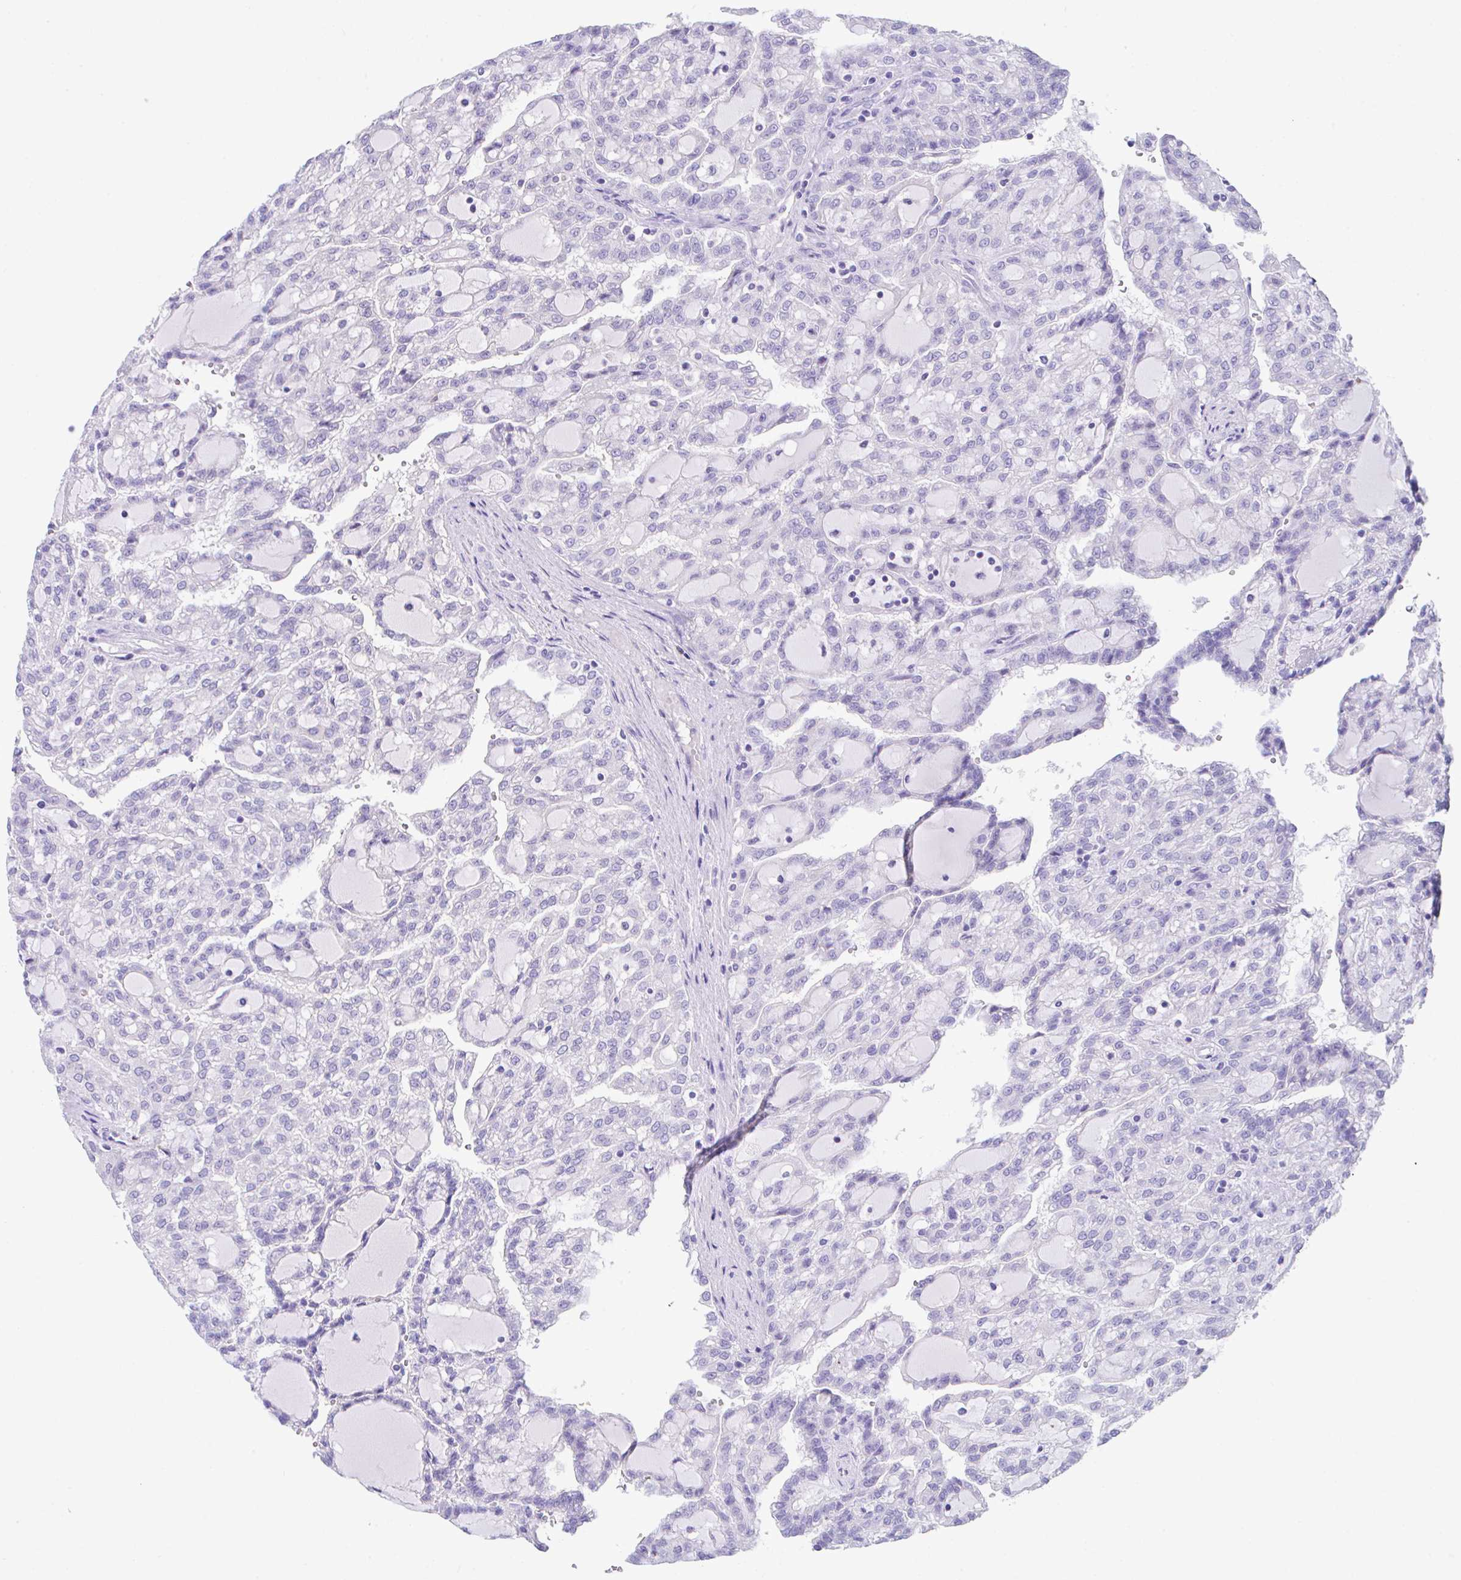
{"staining": {"intensity": "negative", "quantity": "none", "location": "none"}, "tissue": "renal cancer", "cell_type": "Tumor cells", "image_type": "cancer", "snomed": [{"axis": "morphology", "description": "Adenocarcinoma, NOS"}, {"axis": "topography", "description": "Kidney"}], "caption": "Immunohistochemical staining of human renal cancer exhibits no significant positivity in tumor cells.", "gene": "HOXB4", "patient": {"sex": "male", "age": 63}}